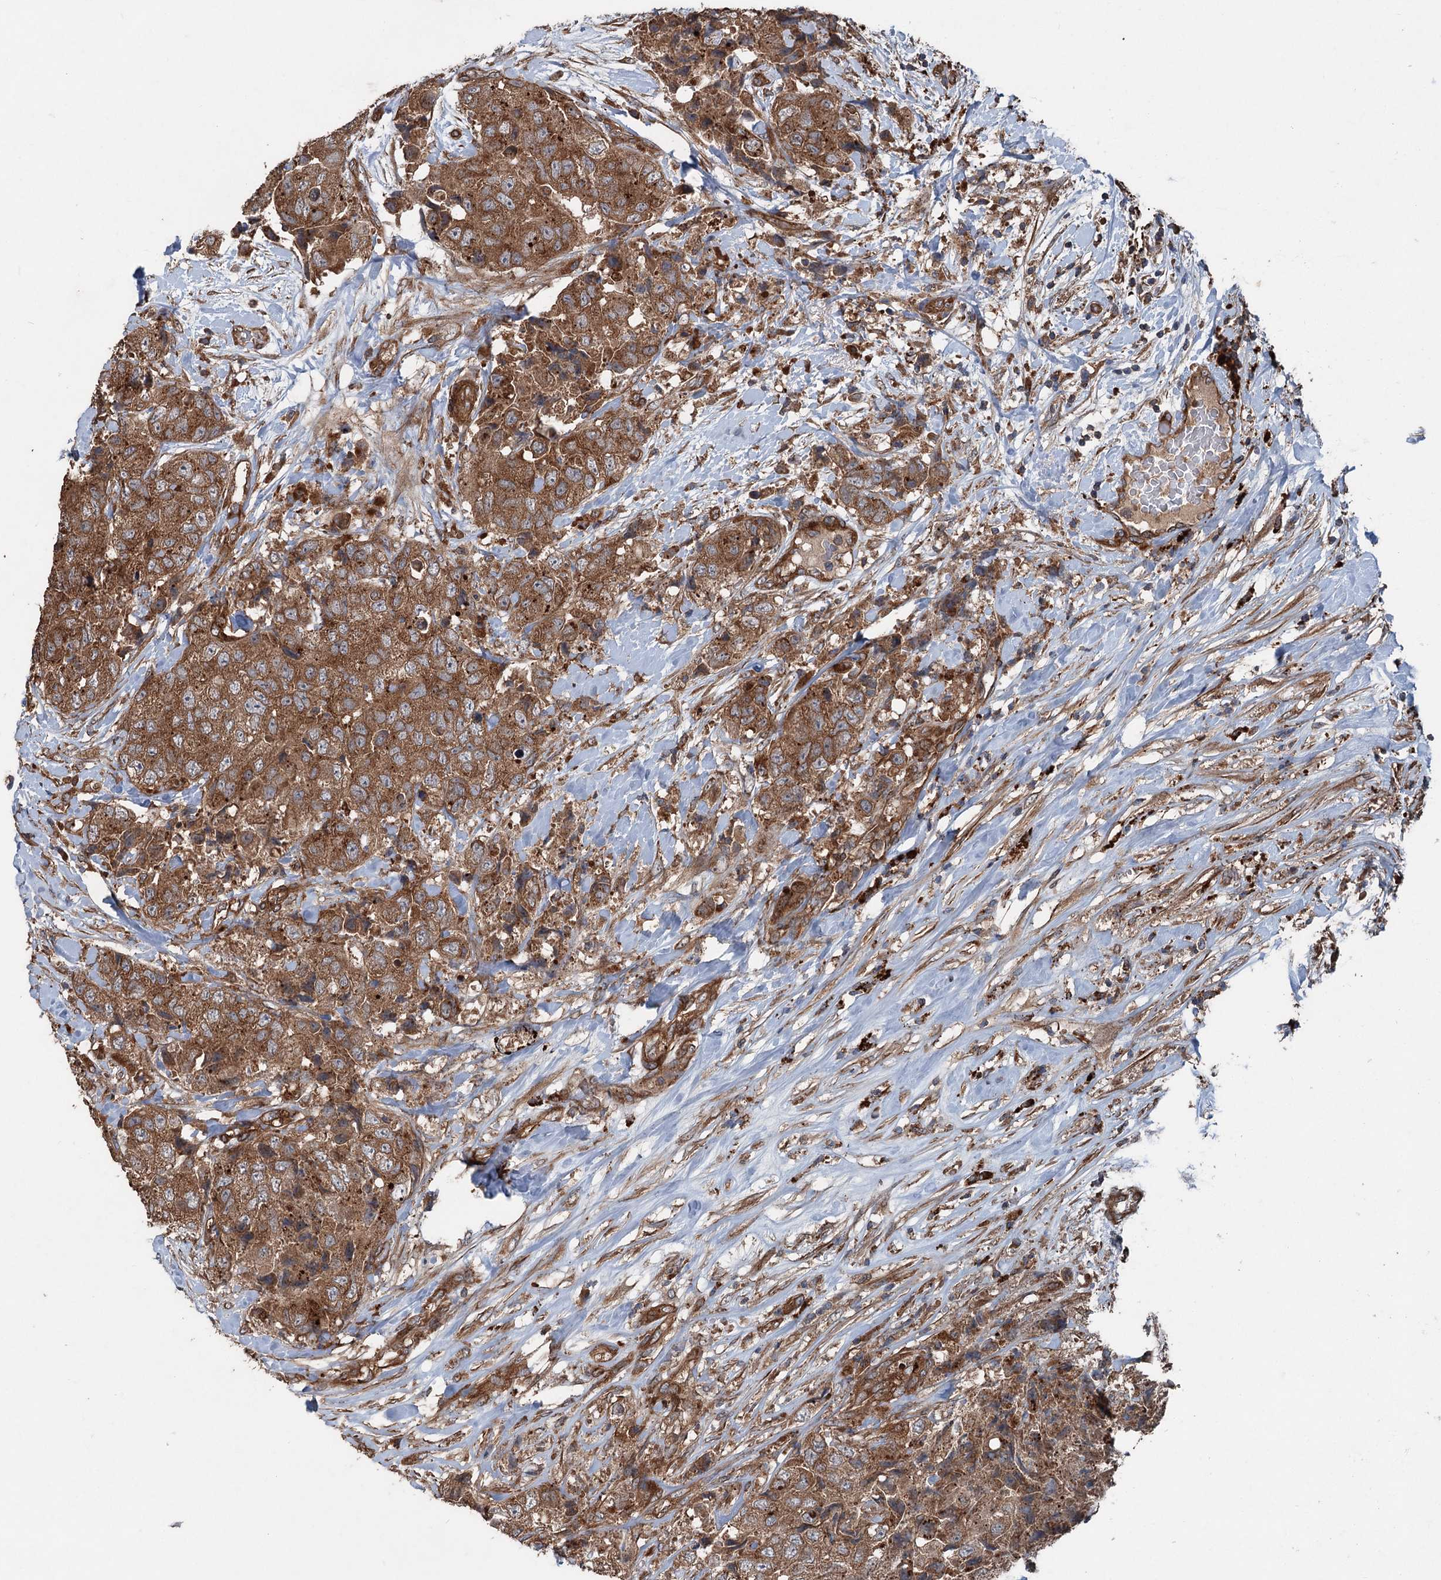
{"staining": {"intensity": "moderate", "quantity": ">75%", "location": "cytoplasmic/membranous"}, "tissue": "breast cancer", "cell_type": "Tumor cells", "image_type": "cancer", "snomed": [{"axis": "morphology", "description": "Duct carcinoma"}, {"axis": "topography", "description": "Breast"}], "caption": "Moderate cytoplasmic/membranous expression is identified in about >75% of tumor cells in breast cancer.", "gene": "RNF214", "patient": {"sex": "female", "age": 62}}